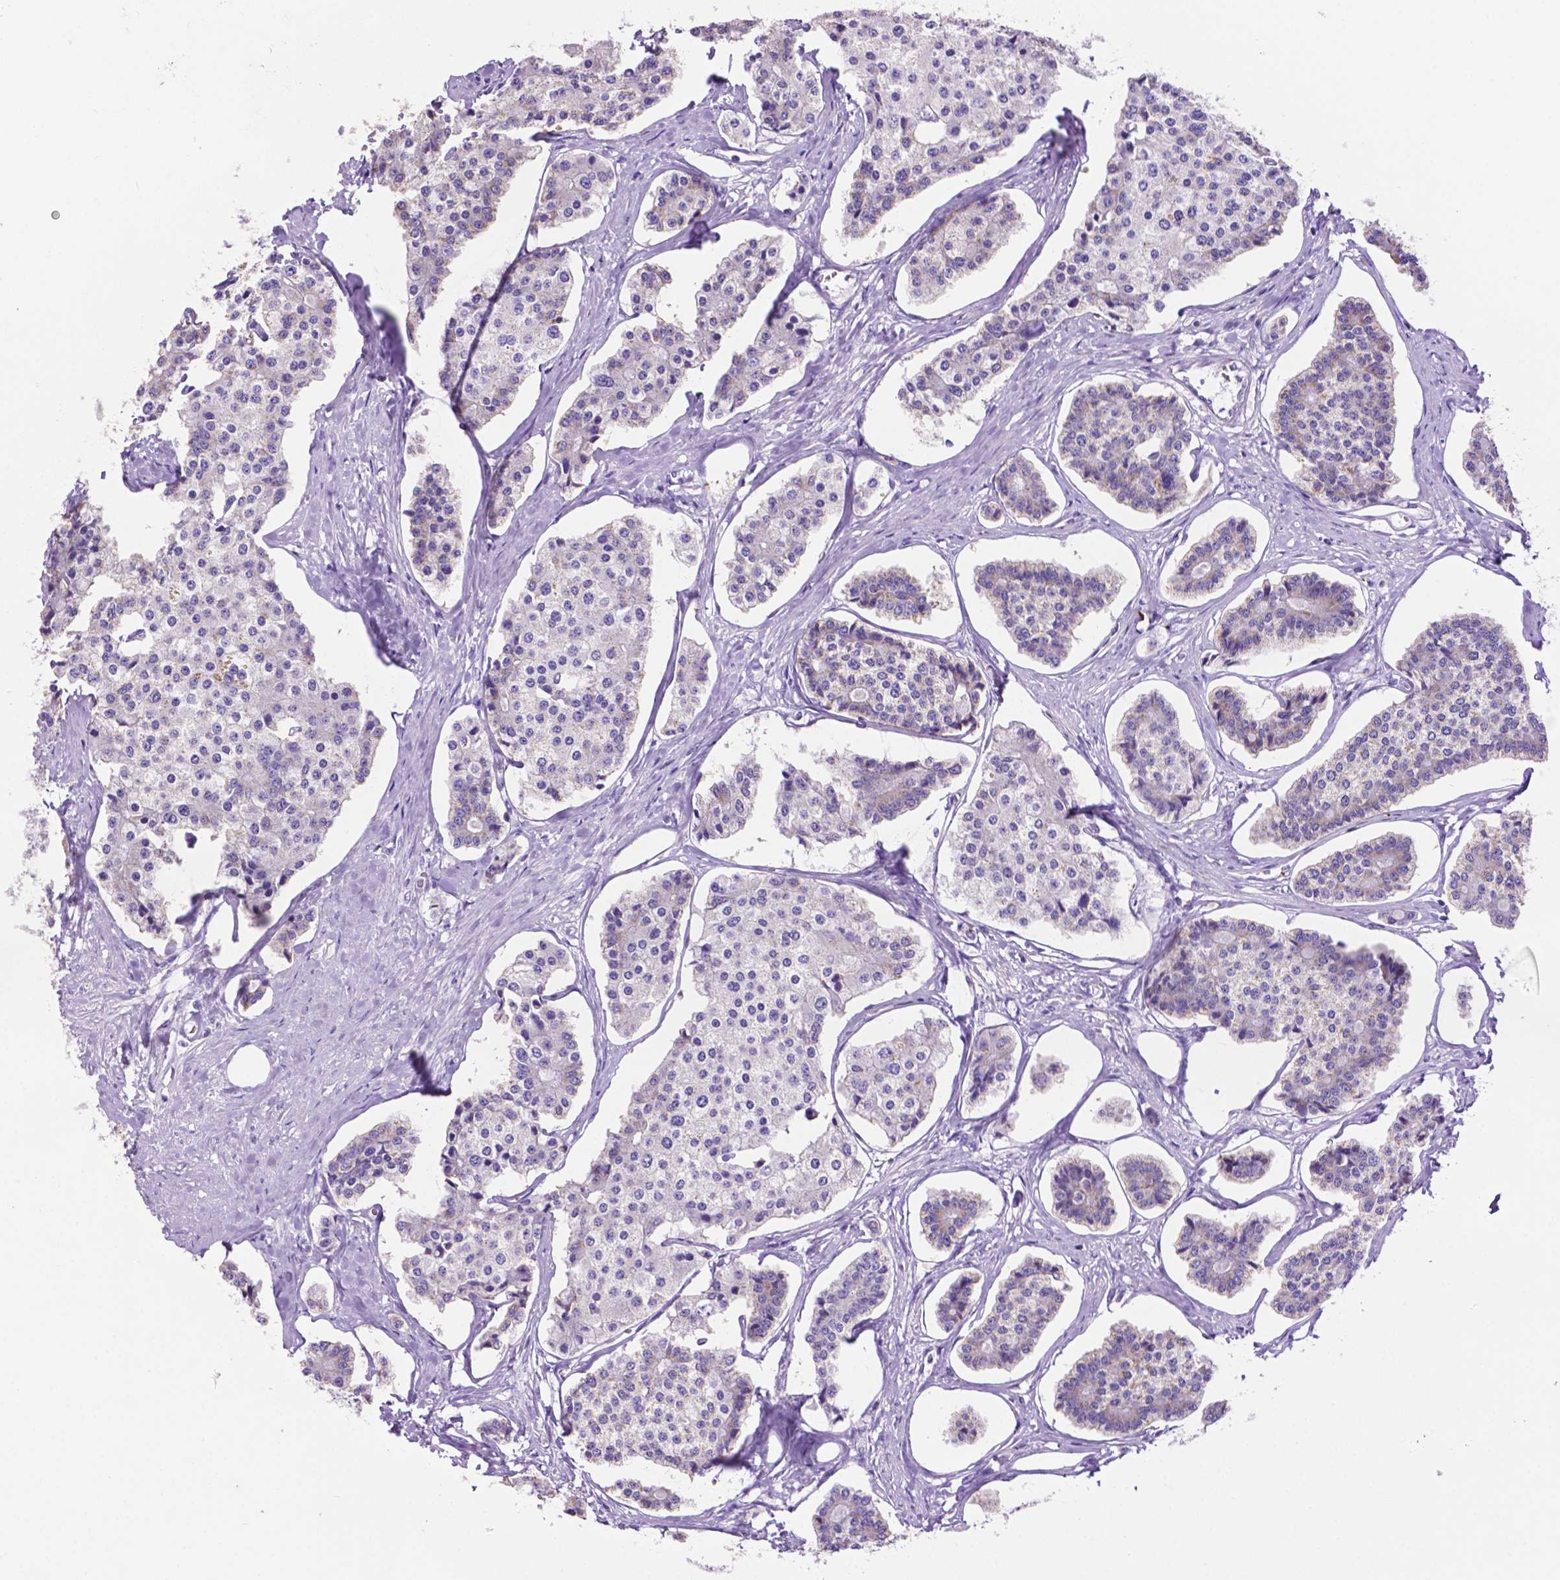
{"staining": {"intensity": "weak", "quantity": "<25%", "location": "cytoplasmic/membranous"}, "tissue": "carcinoid", "cell_type": "Tumor cells", "image_type": "cancer", "snomed": [{"axis": "morphology", "description": "Carcinoid, malignant, NOS"}, {"axis": "topography", "description": "Small intestine"}], "caption": "DAB immunohistochemical staining of malignant carcinoid displays no significant positivity in tumor cells.", "gene": "PHYHIP", "patient": {"sex": "female", "age": 65}}